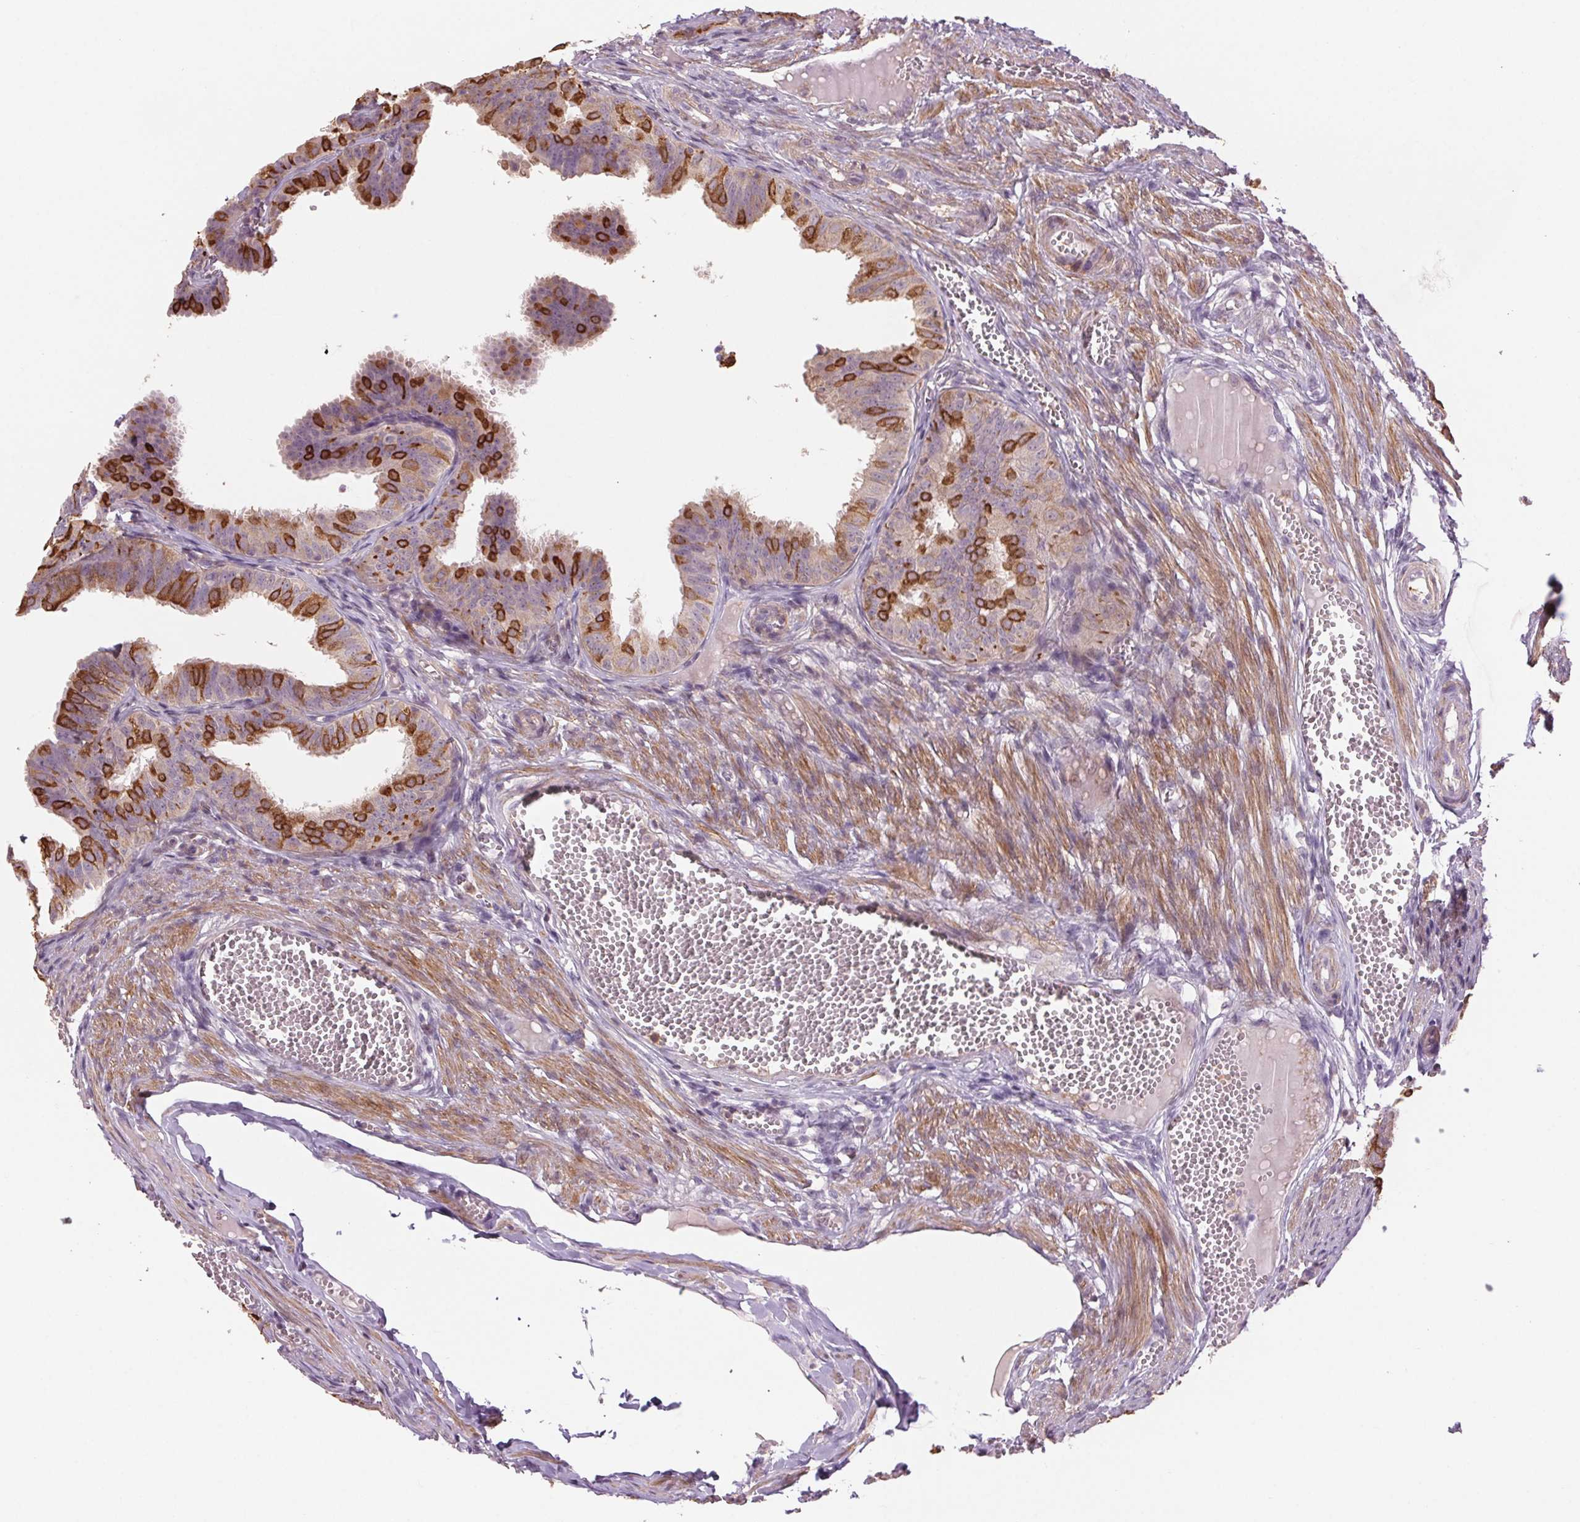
{"staining": {"intensity": "strong", "quantity": "25%-75%", "location": "cytoplasmic/membranous"}, "tissue": "fallopian tube", "cell_type": "Glandular cells", "image_type": "normal", "snomed": [{"axis": "morphology", "description": "Normal tissue, NOS"}, {"axis": "topography", "description": "Fallopian tube"}], "caption": "Unremarkable fallopian tube shows strong cytoplasmic/membranous expression in about 25%-75% of glandular cells.", "gene": "HHLA2", "patient": {"sex": "female", "age": 25}}